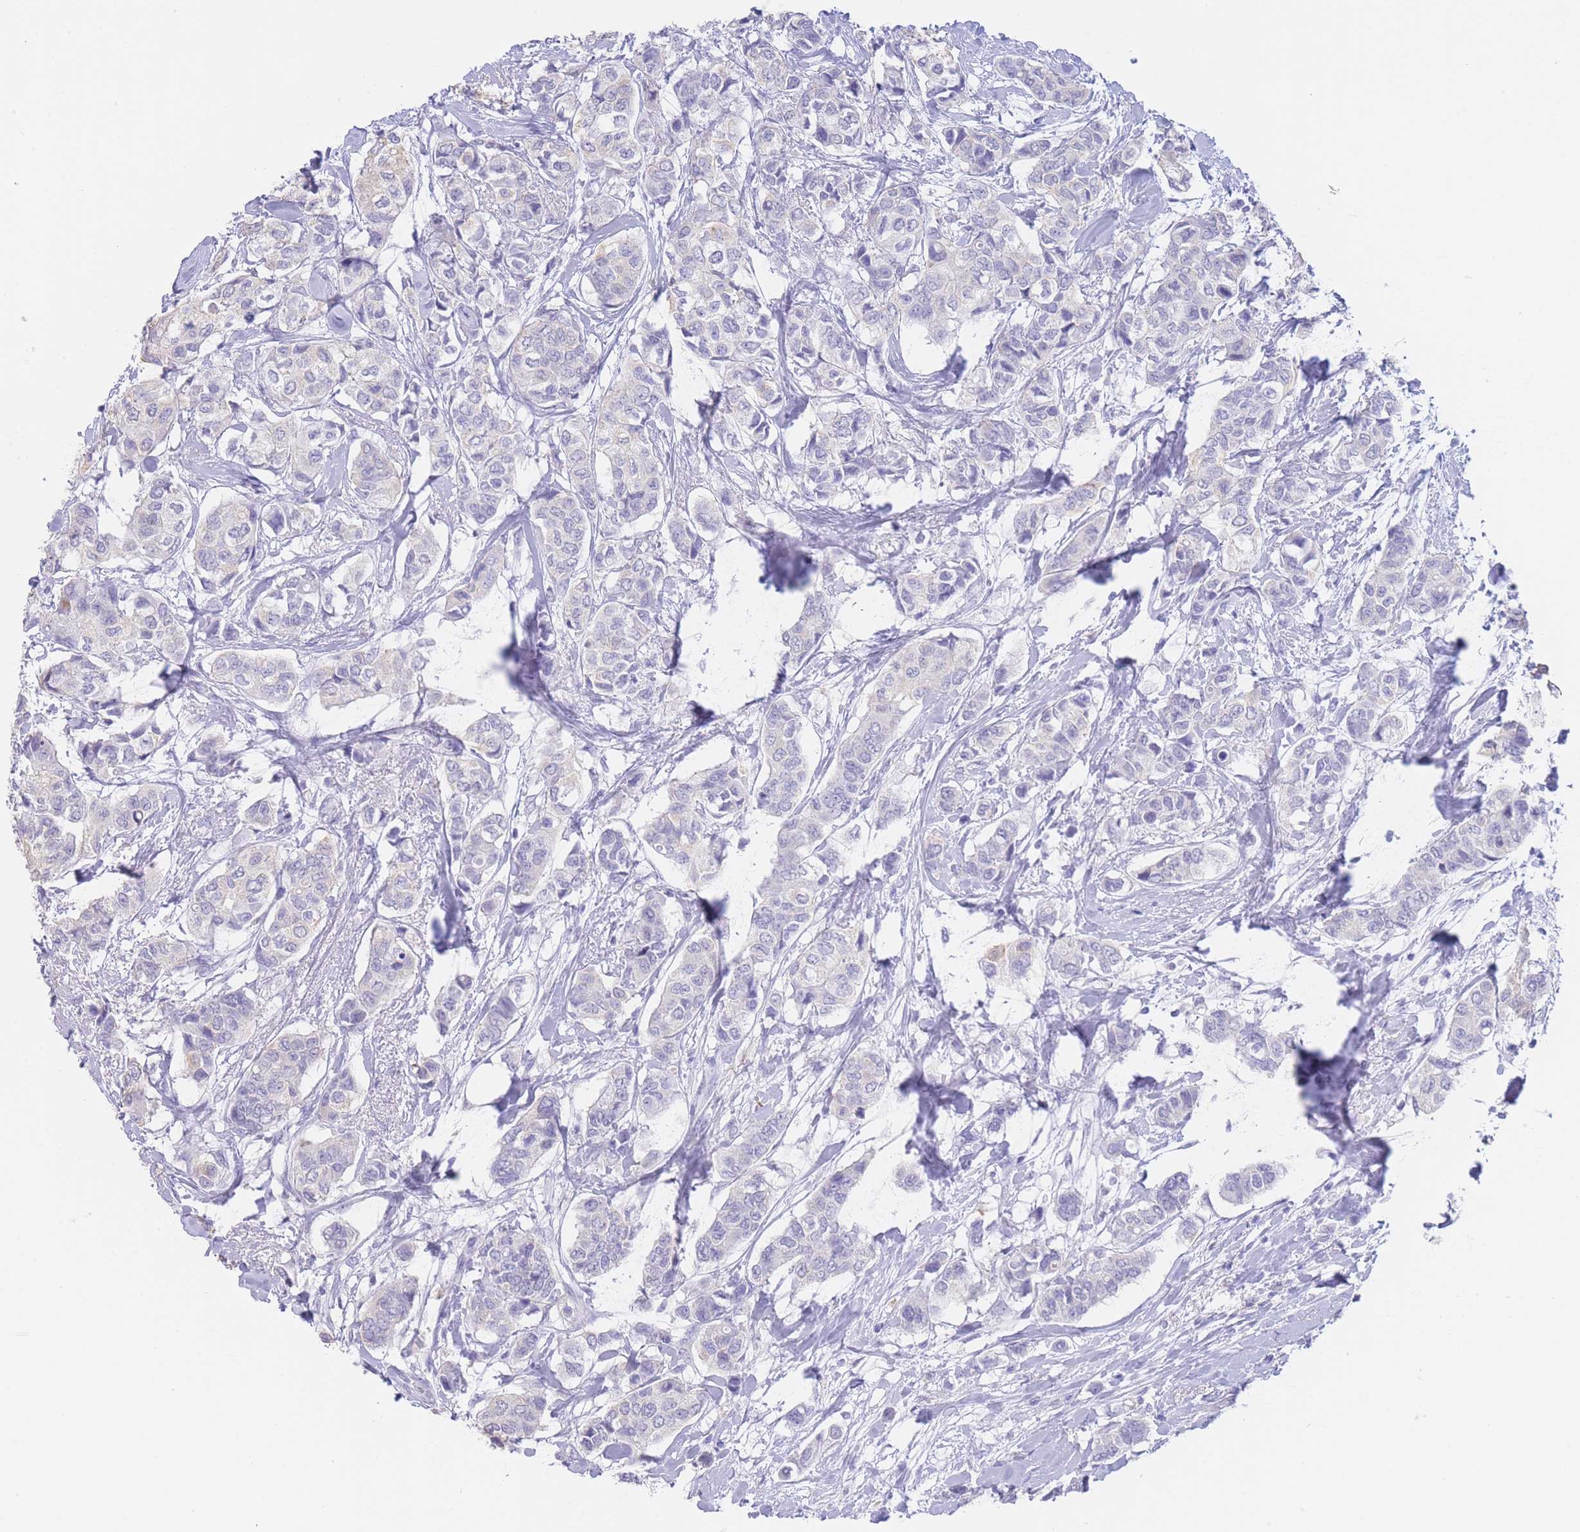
{"staining": {"intensity": "negative", "quantity": "none", "location": "none"}, "tissue": "breast cancer", "cell_type": "Tumor cells", "image_type": "cancer", "snomed": [{"axis": "morphology", "description": "Lobular carcinoma"}, {"axis": "topography", "description": "Breast"}], "caption": "A high-resolution photomicrograph shows IHC staining of breast cancer (lobular carcinoma), which exhibits no significant expression in tumor cells.", "gene": "CD37", "patient": {"sex": "female", "age": 51}}